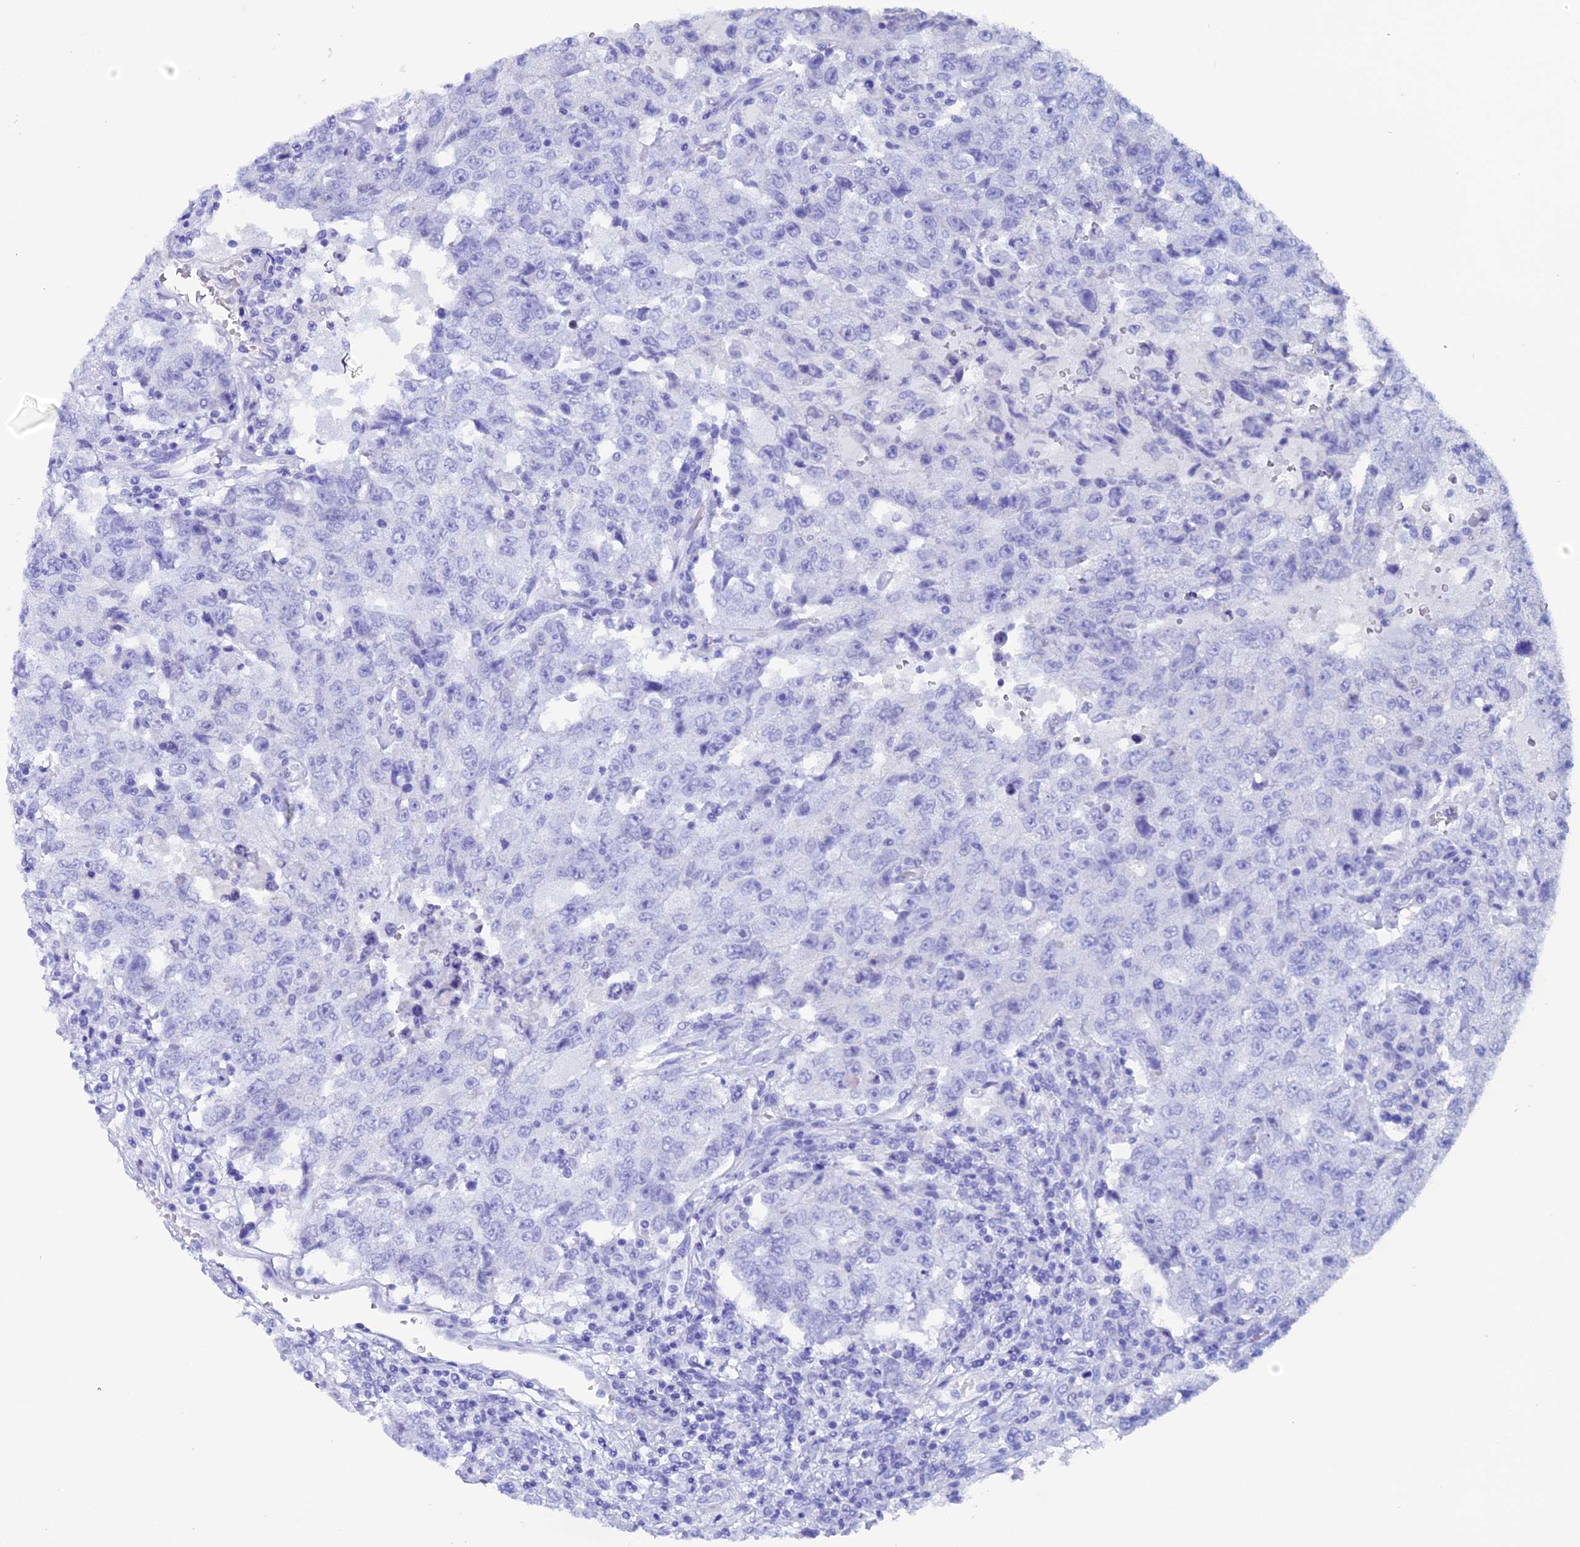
{"staining": {"intensity": "negative", "quantity": "none", "location": "none"}, "tissue": "testis cancer", "cell_type": "Tumor cells", "image_type": "cancer", "snomed": [{"axis": "morphology", "description": "Carcinoma, Embryonal, NOS"}, {"axis": "topography", "description": "Testis"}], "caption": "Protein analysis of testis embryonal carcinoma shows no significant positivity in tumor cells.", "gene": "ANKRD29", "patient": {"sex": "male", "age": 26}}